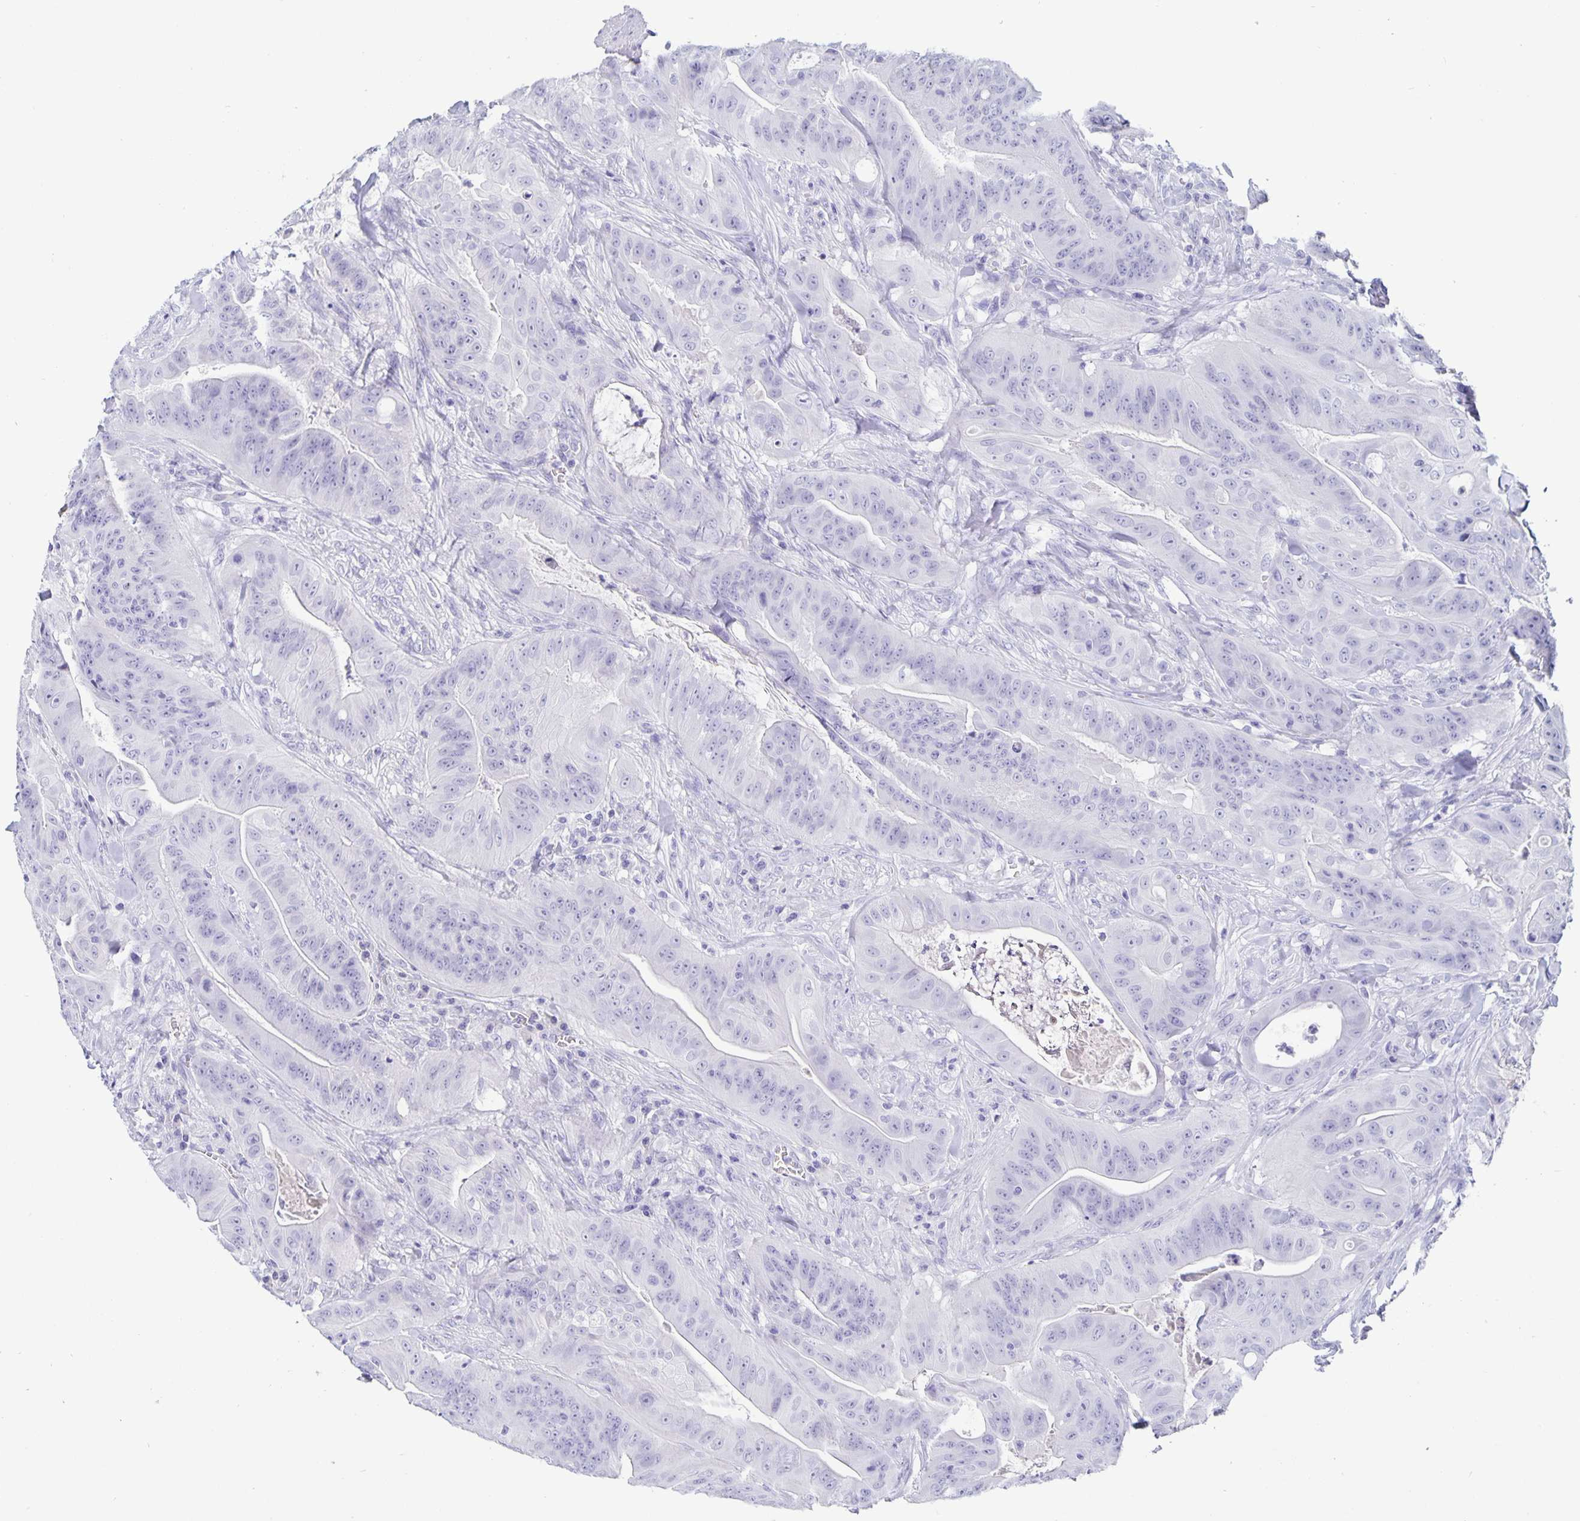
{"staining": {"intensity": "negative", "quantity": "none", "location": "none"}, "tissue": "colorectal cancer", "cell_type": "Tumor cells", "image_type": "cancer", "snomed": [{"axis": "morphology", "description": "Adenocarcinoma, NOS"}, {"axis": "topography", "description": "Colon"}], "caption": "High magnification brightfield microscopy of colorectal adenocarcinoma stained with DAB (brown) and counterstained with hematoxylin (blue): tumor cells show no significant staining.", "gene": "BPIFA3", "patient": {"sex": "male", "age": 33}}